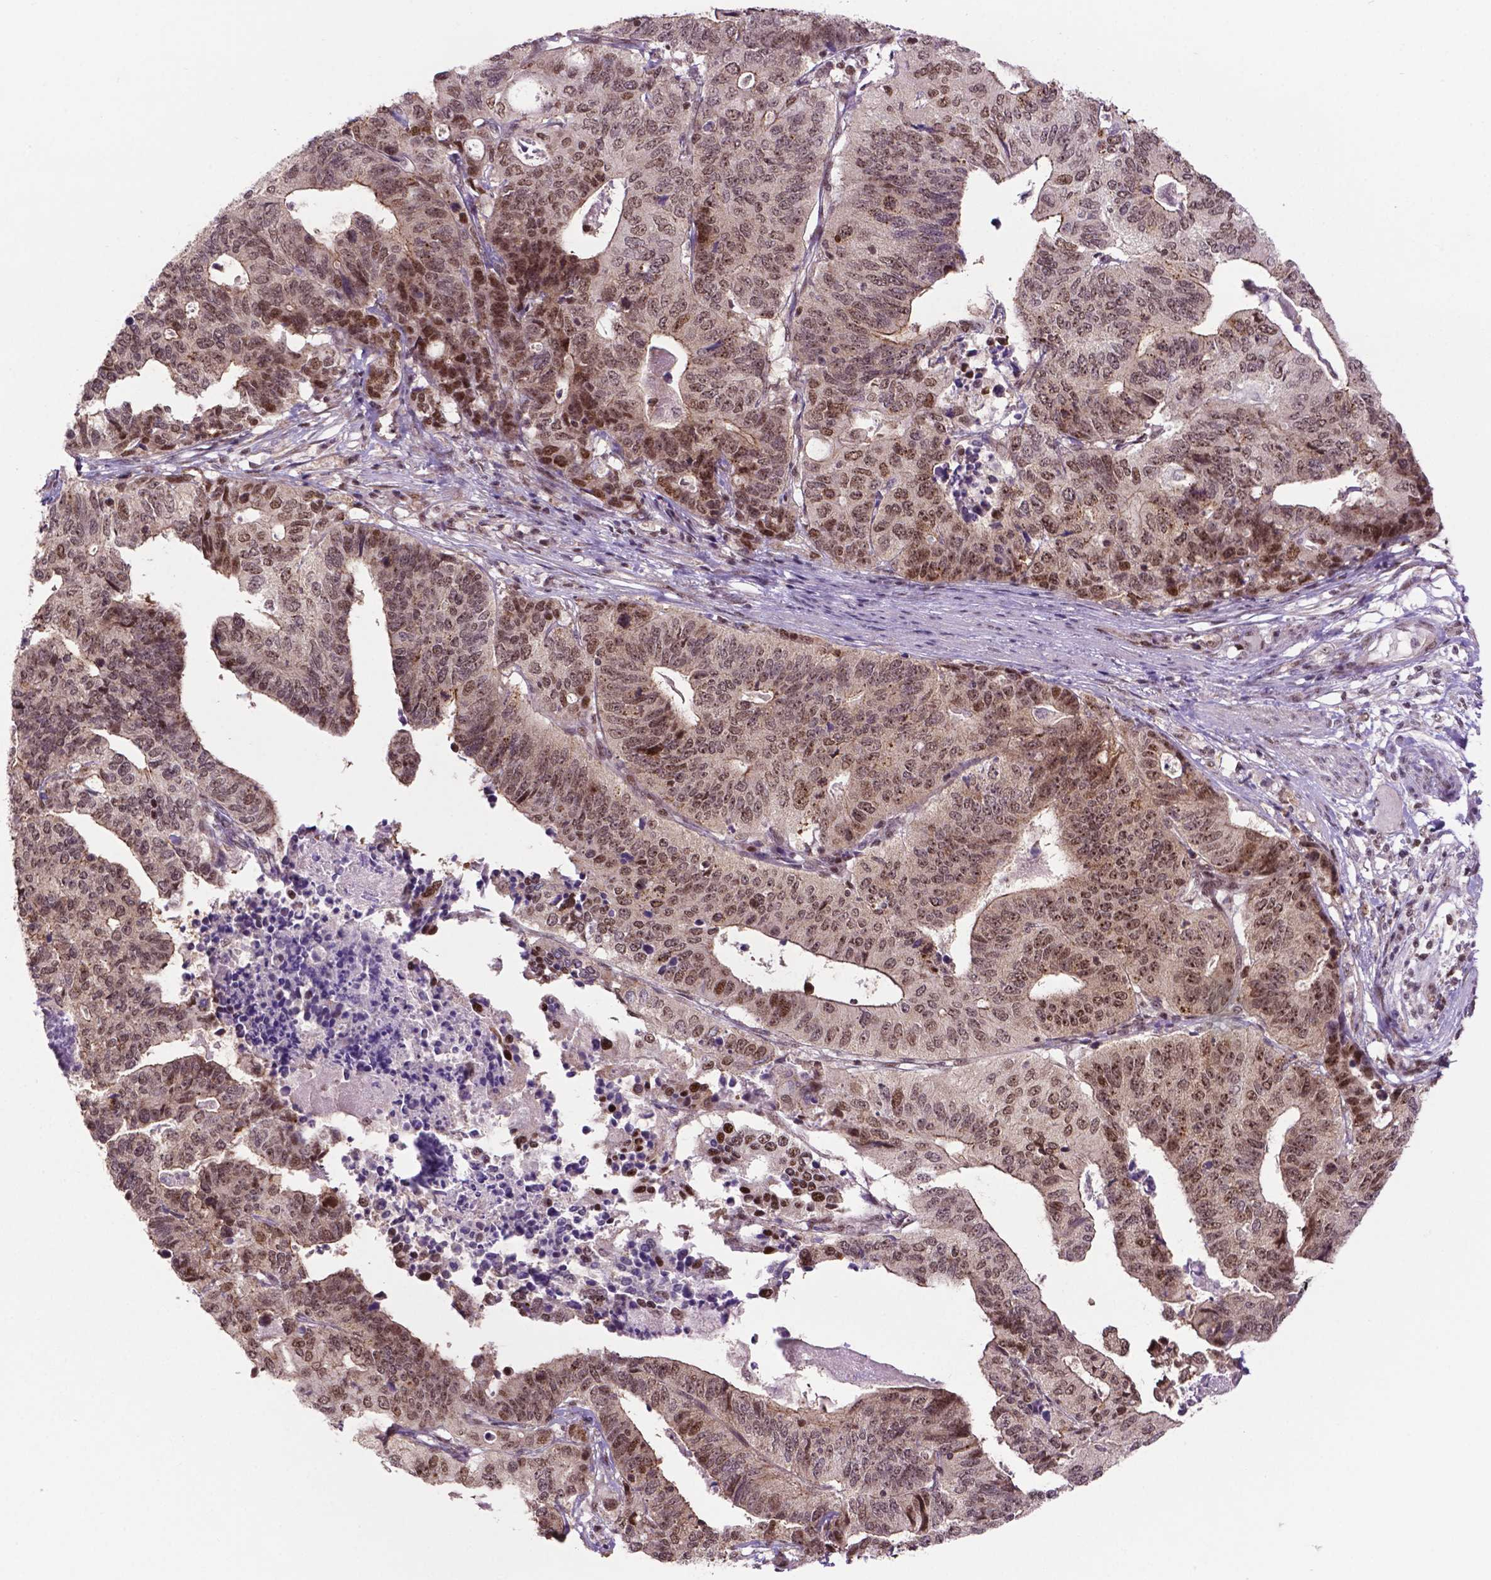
{"staining": {"intensity": "moderate", "quantity": ">75%", "location": "nuclear"}, "tissue": "stomach cancer", "cell_type": "Tumor cells", "image_type": "cancer", "snomed": [{"axis": "morphology", "description": "Adenocarcinoma, NOS"}, {"axis": "topography", "description": "Stomach, upper"}], "caption": "Moderate nuclear expression is present in approximately >75% of tumor cells in stomach cancer (adenocarcinoma).", "gene": "CSNK2A1", "patient": {"sex": "female", "age": 67}}